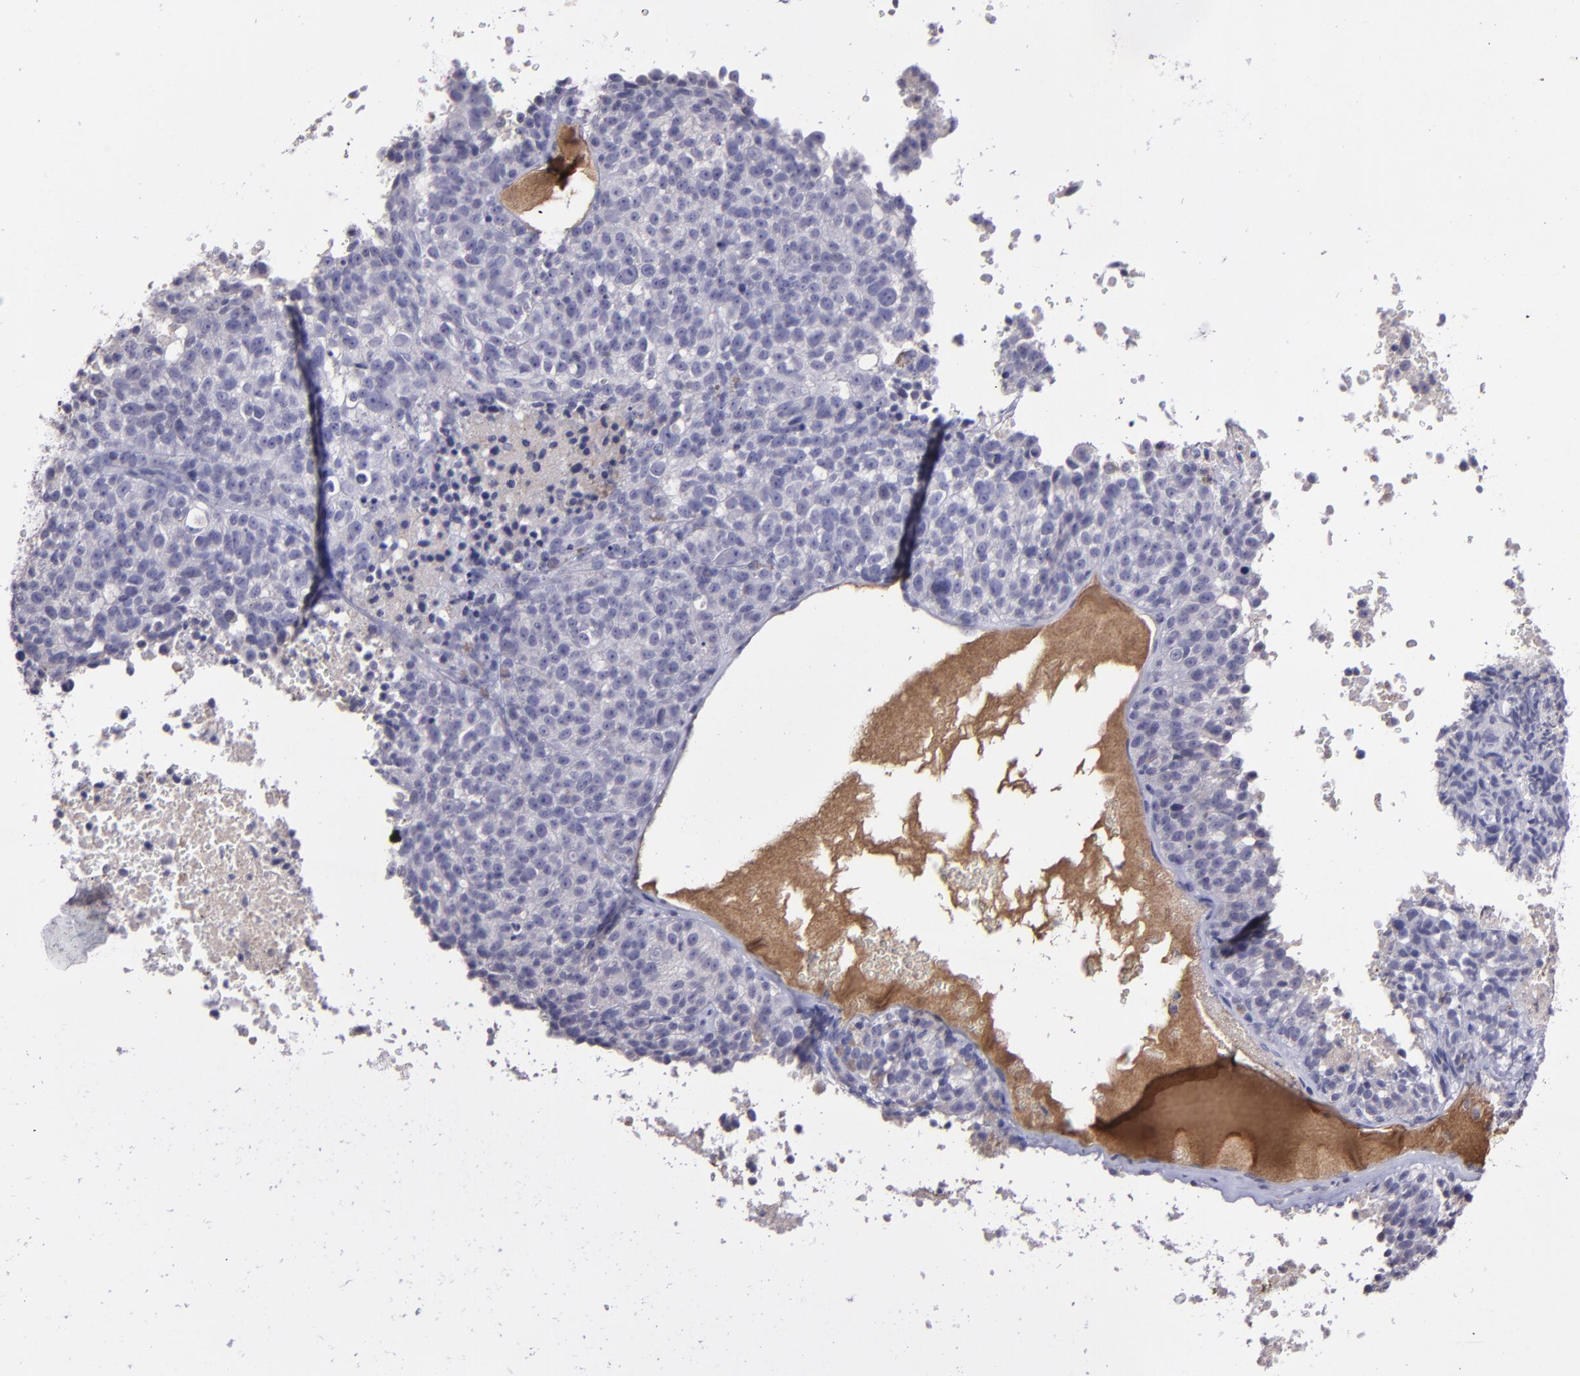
{"staining": {"intensity": "negative", "quantity": "none", "location": "none"}, "tissue": "melanoma", "cell_type": "Tumor cells", "image_type": "cancer", "snomed": [{"axis": "morphology", "description": "Malignant melanoma, Metastatic site"}, {"axis": "topography", "description": "Cerebral cortex"}], "caption": "Histopathology image shows no protein positivity in tumor cells of melanoma tissue.", "gene": "MASP1", "patient": {"sex": "female", "age": 52}}